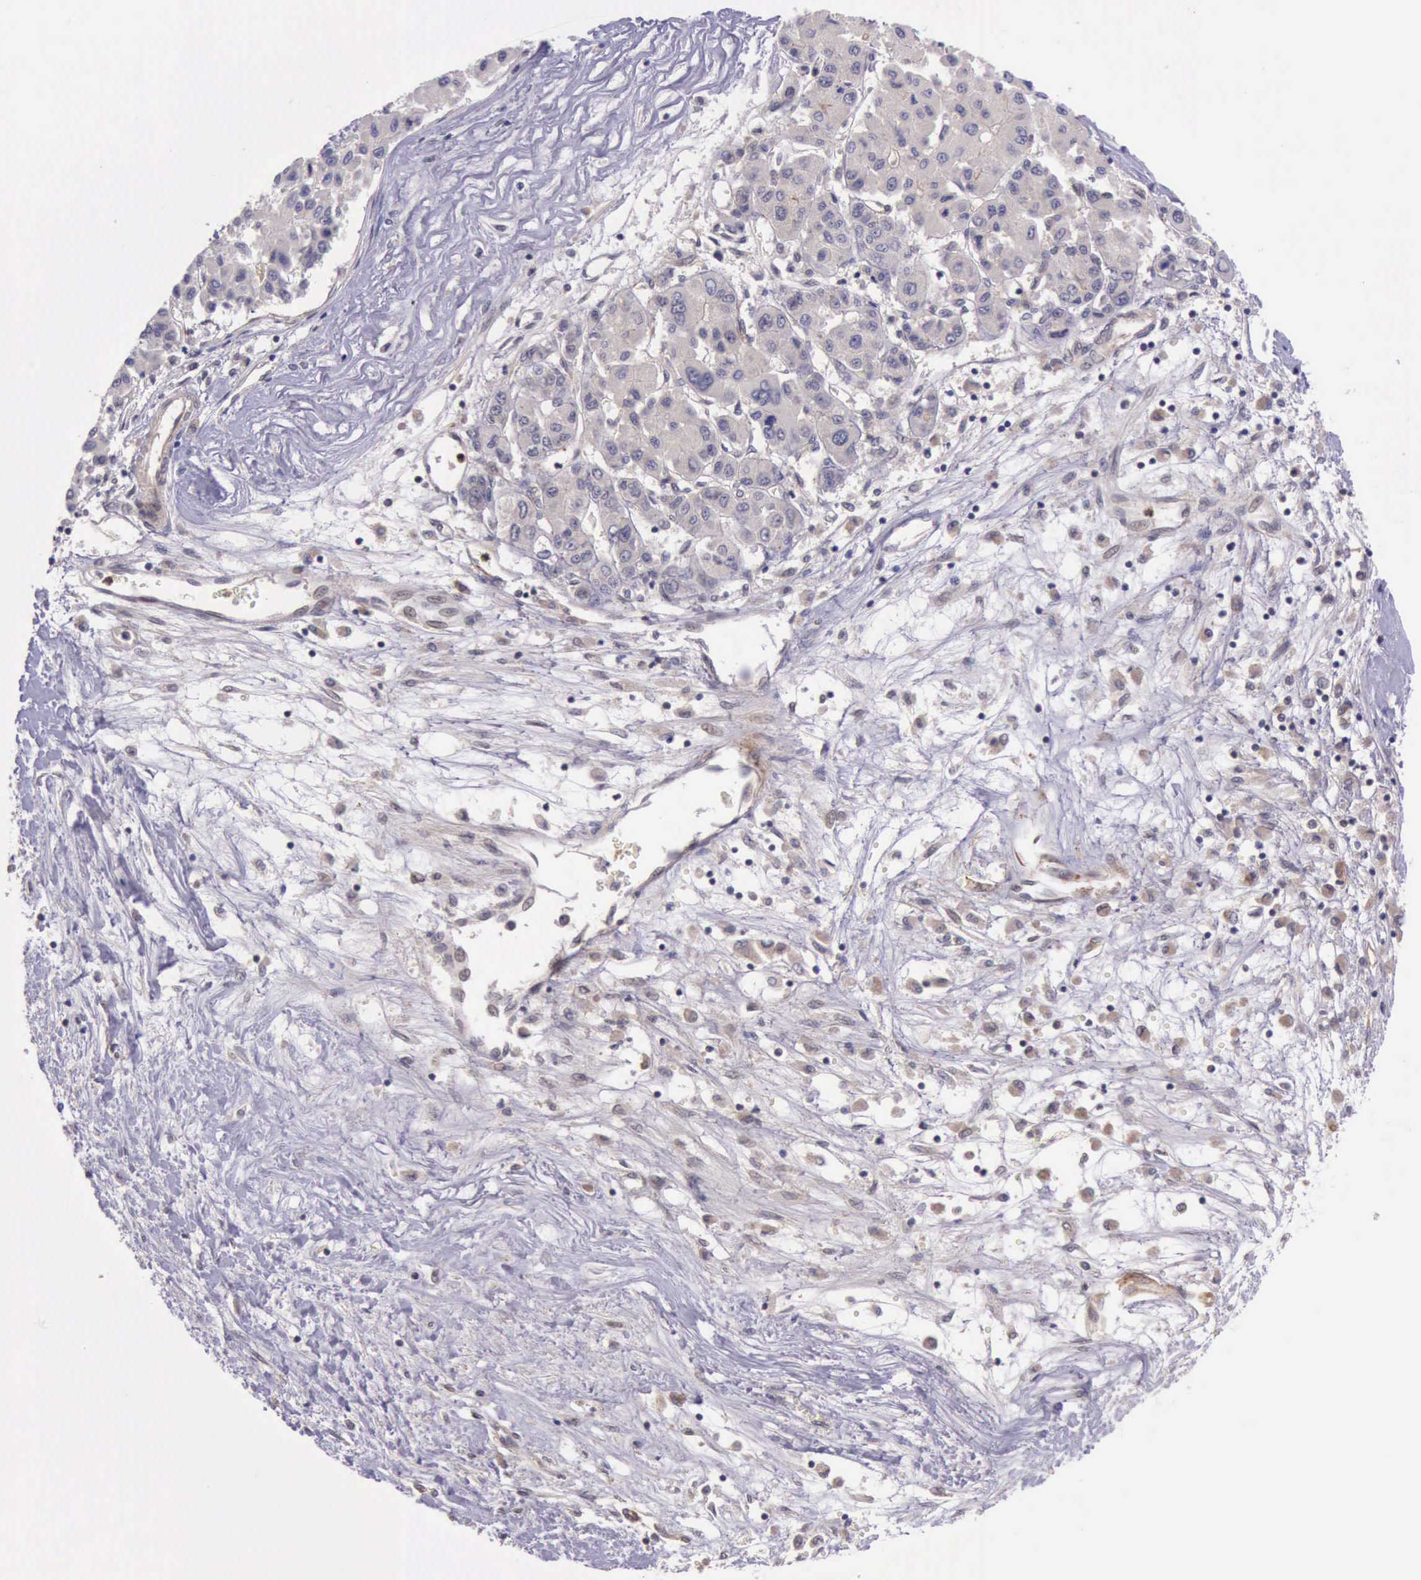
{"staining": {"intensity": "negative", "quantity": "none", "location": "none"}, "tissue": "liver cancer", "cell_type": "Tumor cells", "image_type": "cancer", "snomed": [{"axis": "morphology", "description": "Carcinoma, Hepatocellular, NOS"}, {"axis": "topography", "description": "Liver"}], "caption": "A high-resolution photomicrograph shows immunohistochemistry (IHC) staining of hepatocellular carcinoma (liver), which shows no significant staining in tumor cells.", "gene": "PRICKLE3", "patient": {"sex": "male", "age": 64}}